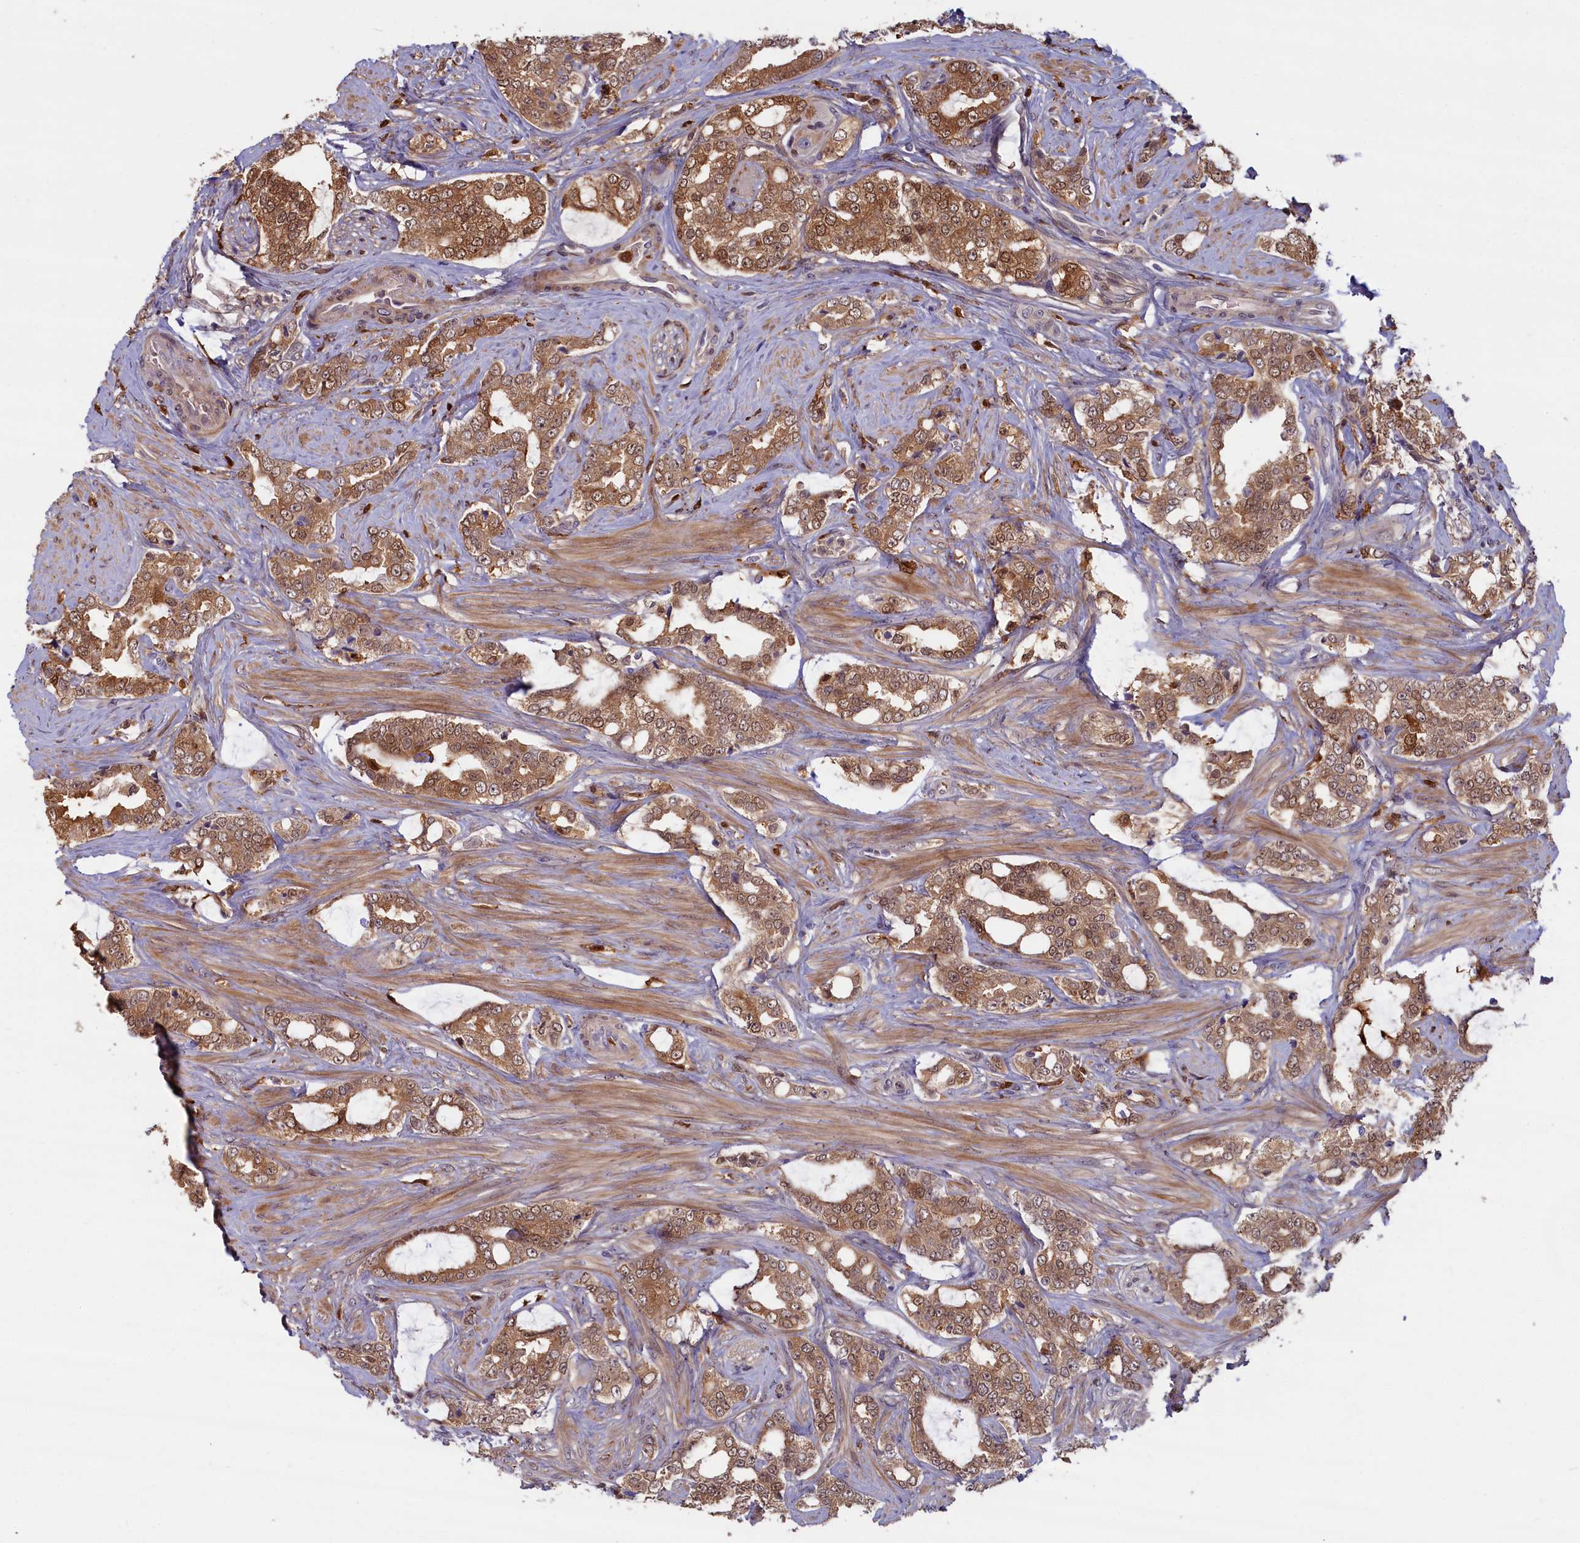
{"staining": {"intensity": "moderate", "quantity": ">75%", "location": "cytoplasmic/membranous,nuclear"}, "tissue": "prostate cancer", "cell_type": "Tumor cells", "image_type": "cancer", "snomed": [{"axis": "morphology", "description": "Adenocarcinoma, High grade"}, {"axis": "topography", "description": "Prostate"}], "caption": "The micrograph exhibits staining of prostate adenocarcinoma (high-grade), revealing moderate cytoplasmic/membranous and nuclear protein staining (brown color) within tumor cells. (Stains: DAB (3,3'-diaminobenzidine) in brown, nuclei in blue, Microscopy: brightfield microscopy at high magnification).", "gene": "BLVRB", "patient": {"sex": "male", "age": 64}}